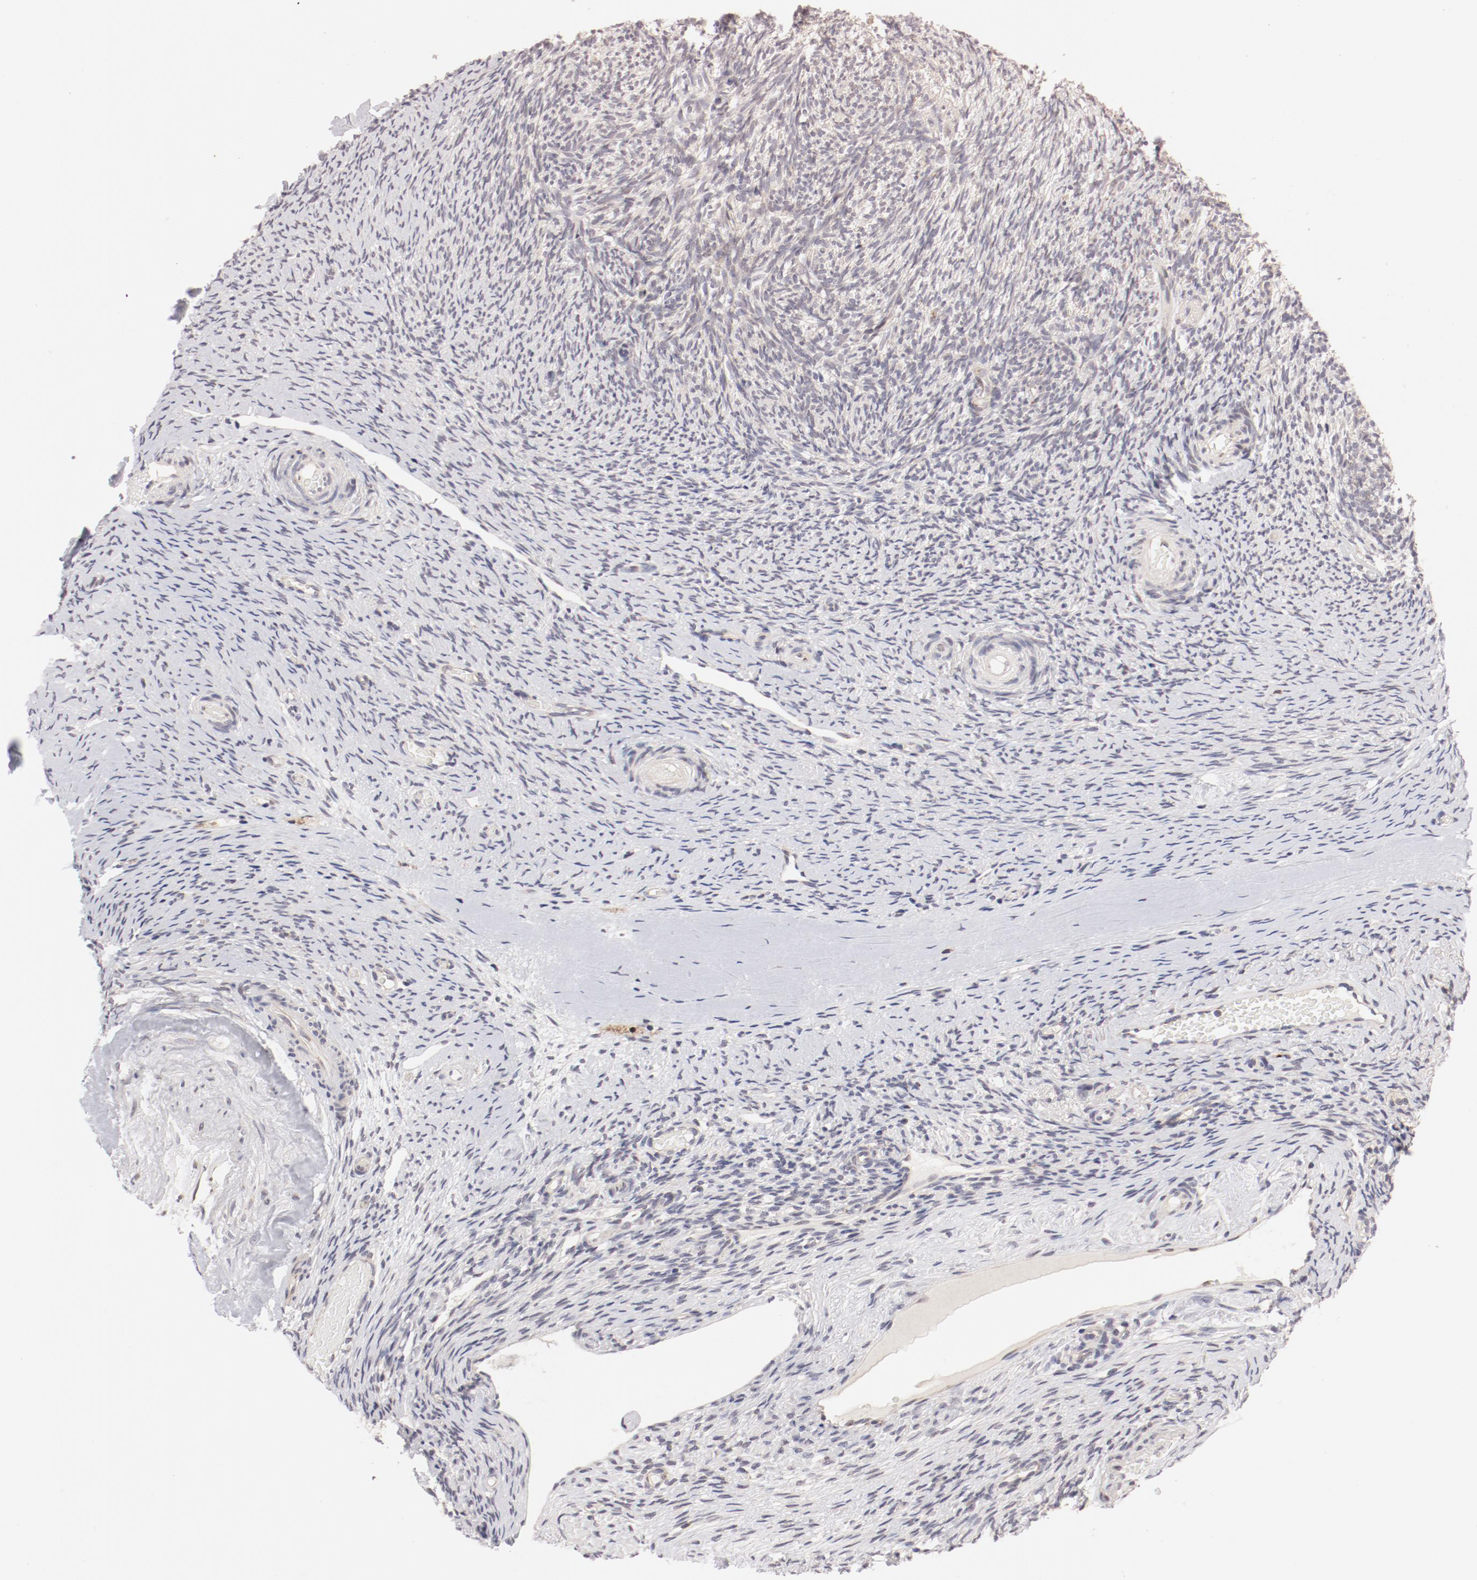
{"staining": {"intensity": "weak", "quantity": "25%-75%", "location": "cytoplasmic/membranous"}, "tissue": "ovary", "cell_type": "Follicle cells", "image_type": "normal", "snomed": [{"axis": "morphology", "description": "Normal tissue, NOS"}, {"axis": "topography", "description": "Ovary"}], "caption": "Approximately 25%-75% of follicle cells in normal human ovary exhibit weak cytoplasmic/membranous protein staining as visualized by brown immunohistochemical staining.", "gene": "RPL12", "patient": {"sex": "female", "age": 60}}